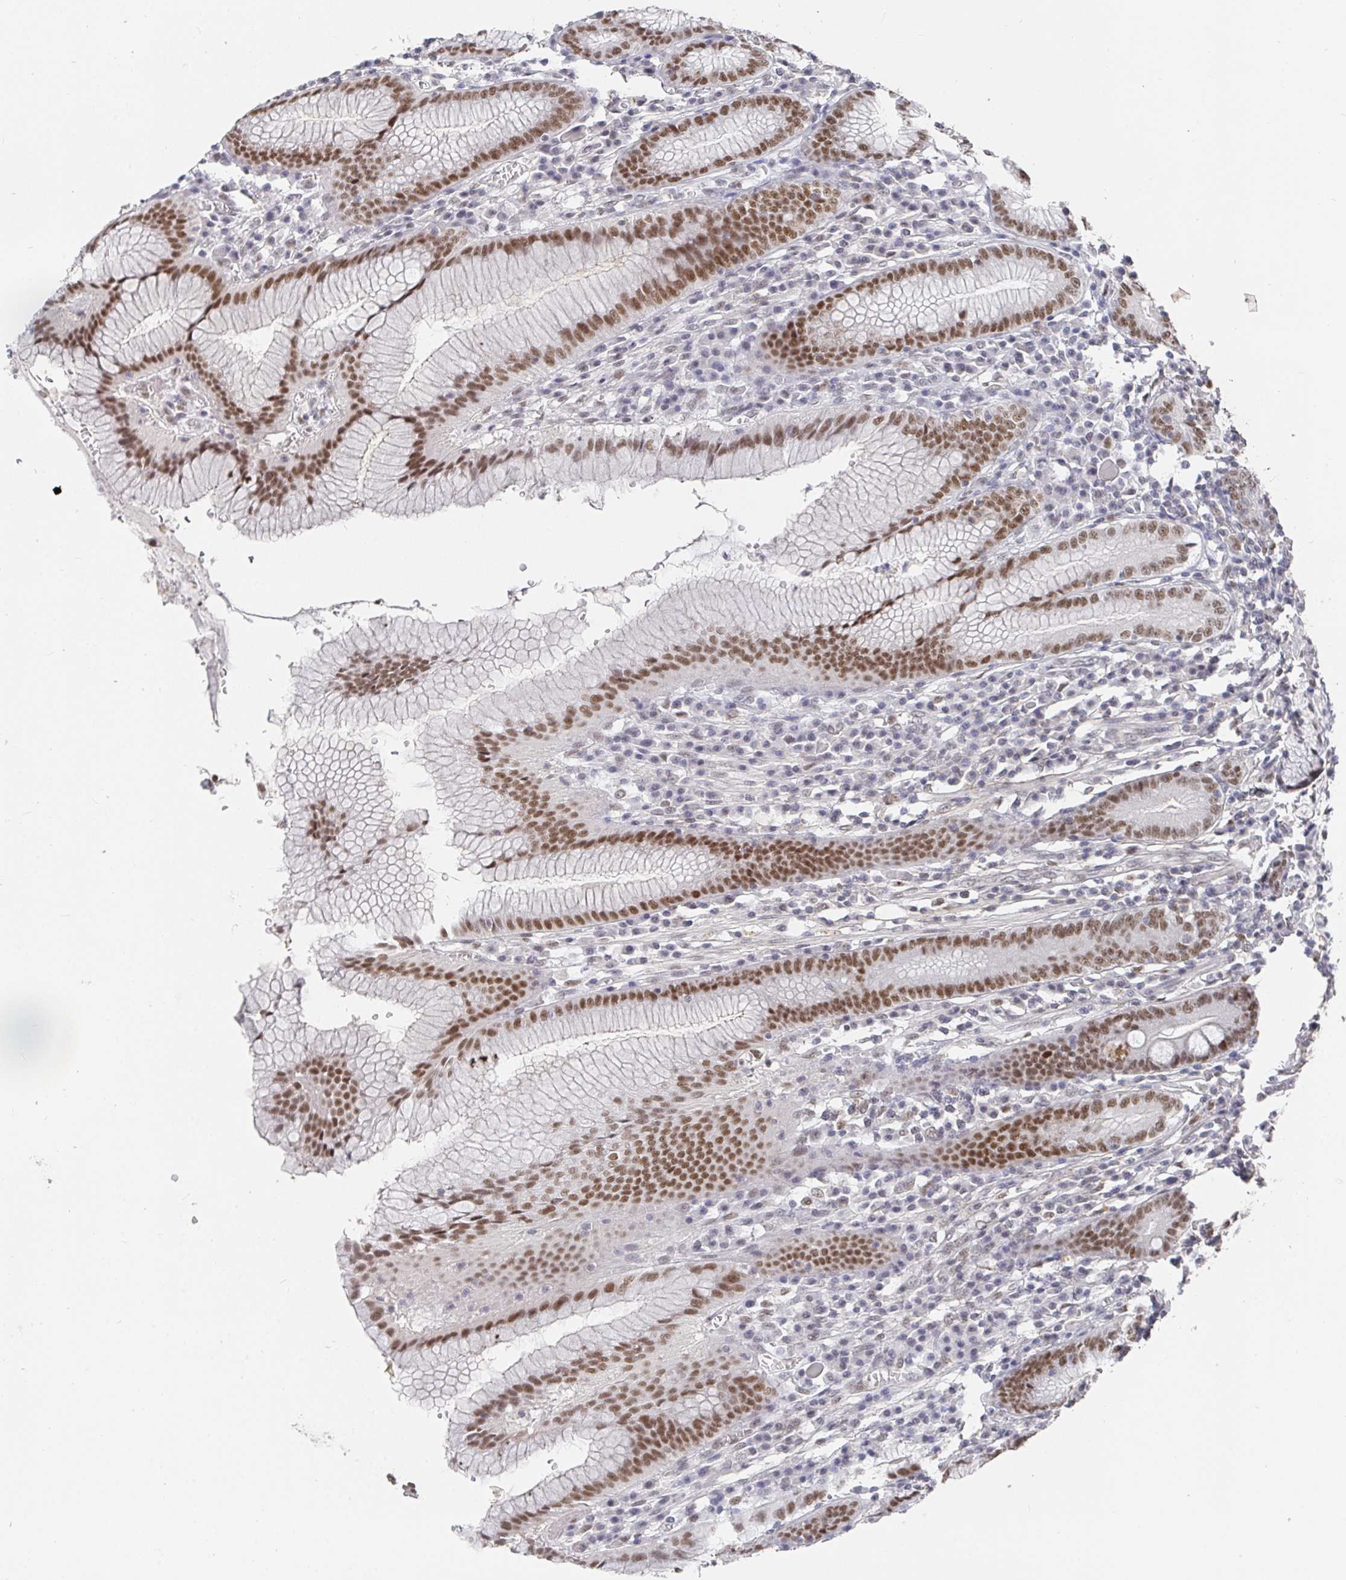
{"staining": {"intensity": "moderate", "quantity": ">75%", "location": "nuclear"}, "tissue": "stomach", "cell_type": "Glandular cells", "image_type": "normal", "snomed": [{"axis": "morphology", "description": "Normal tissue, NOS"}, {"axis": "topography", "description": "Stomach"}], "caption": "Unremarkable stomach was stained to show a protein in brown. There is medium levels of moderate nuclear expression in about >75% of glandular cells. (DAB IHC with brightfield microscopy, high magnification).", "gene": "RCOR1", "patient": {"sex": "male", "age": 55}}